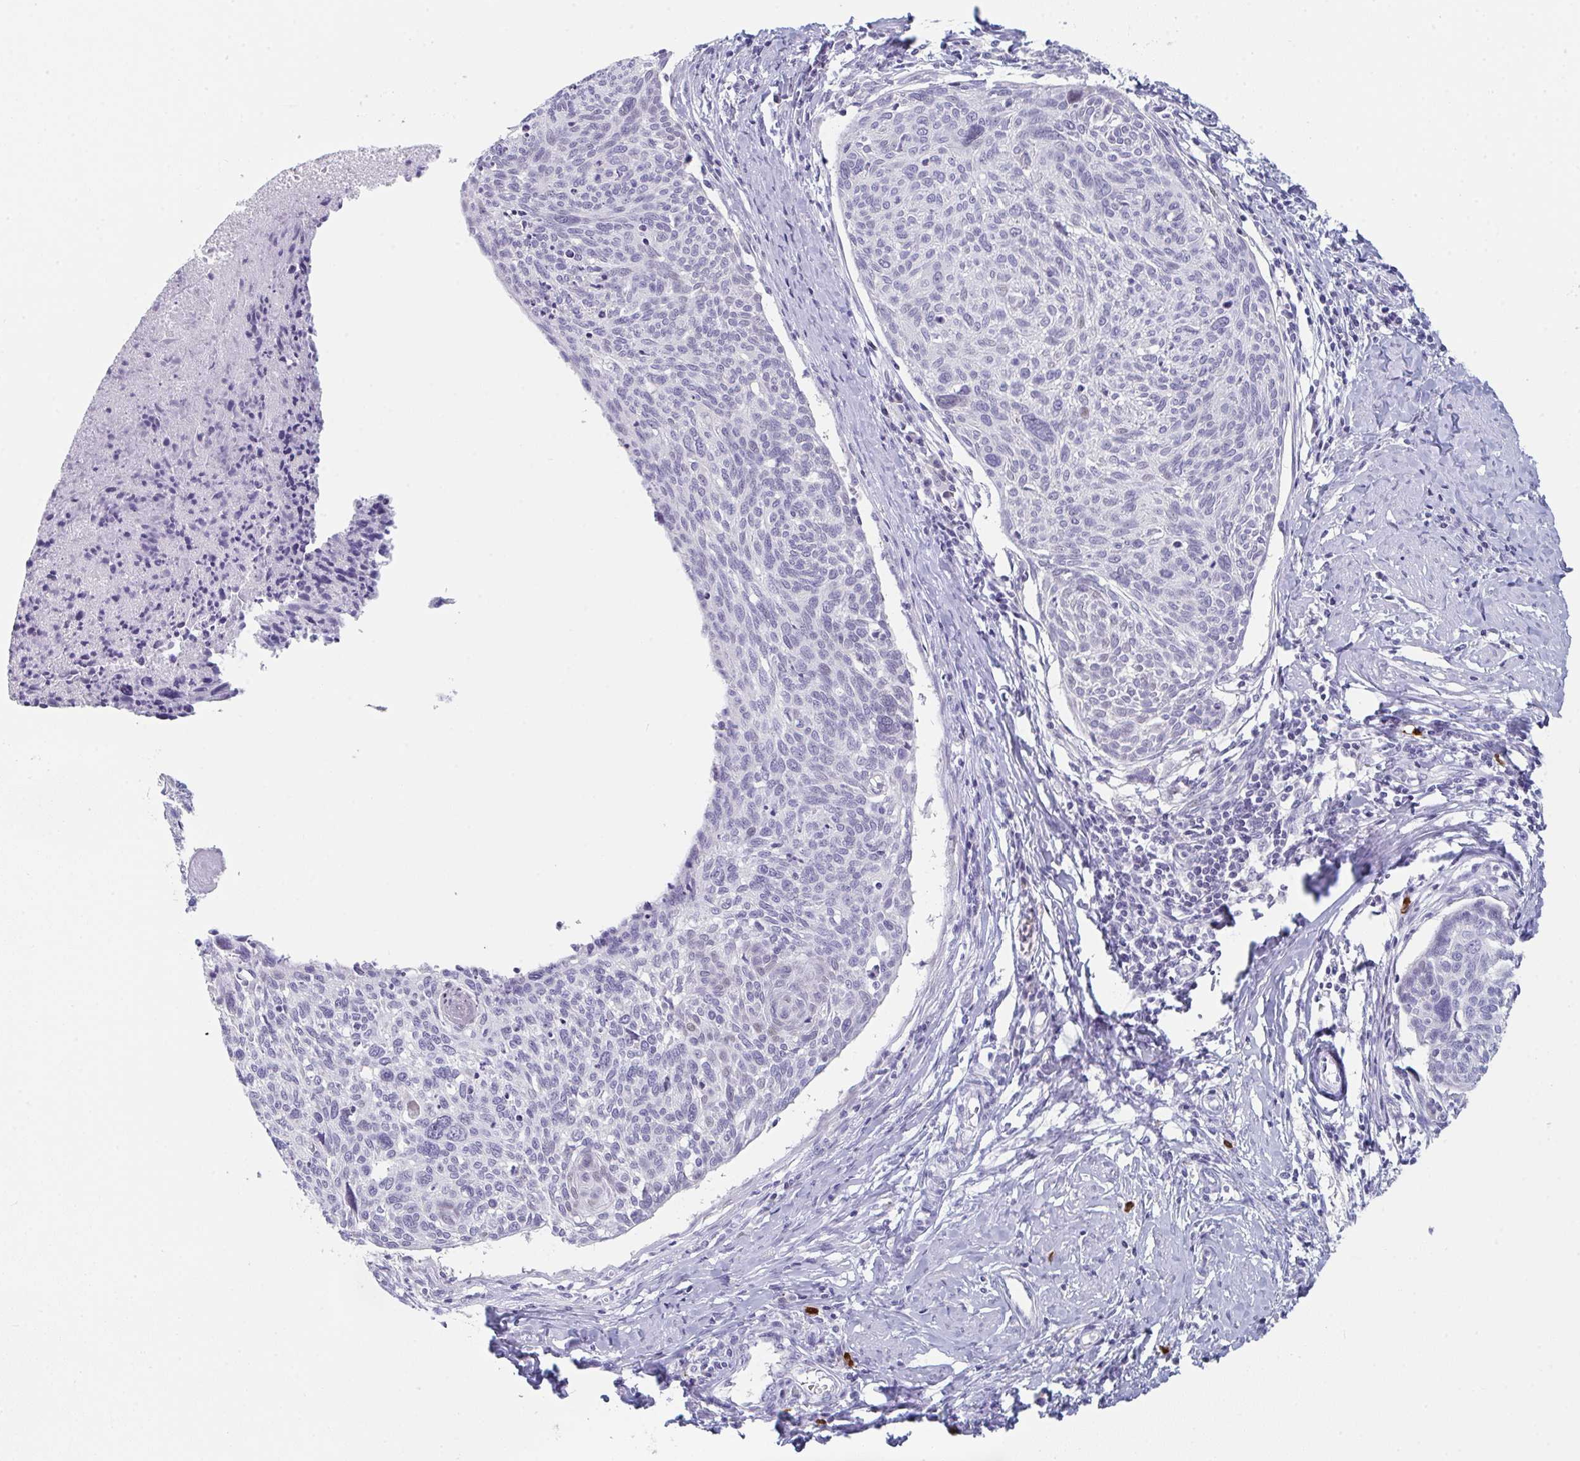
{"staining": {"intensity": "negative", "quantity": "none", "location": "none"}, "tissue": "cervical cancer", "cell_type": "Tumor cells", "image_type": "cancer", "snomed": [{"axis": "morphology", "description": "Squamous cell carcinoma, NOS"}, {"axis": "topography", "description": "Cervix"}], "caption": "IHC image of human cervical squamous cell carcinoma stained for a protein (brown), which reveals no positivity in tumor cells. The staining is performed using DAB brown chromogen with nuclei counter-stained in using hematoxylin.", "gene": "RUBCN", "patient": {"sex": "female", "age": 49}}